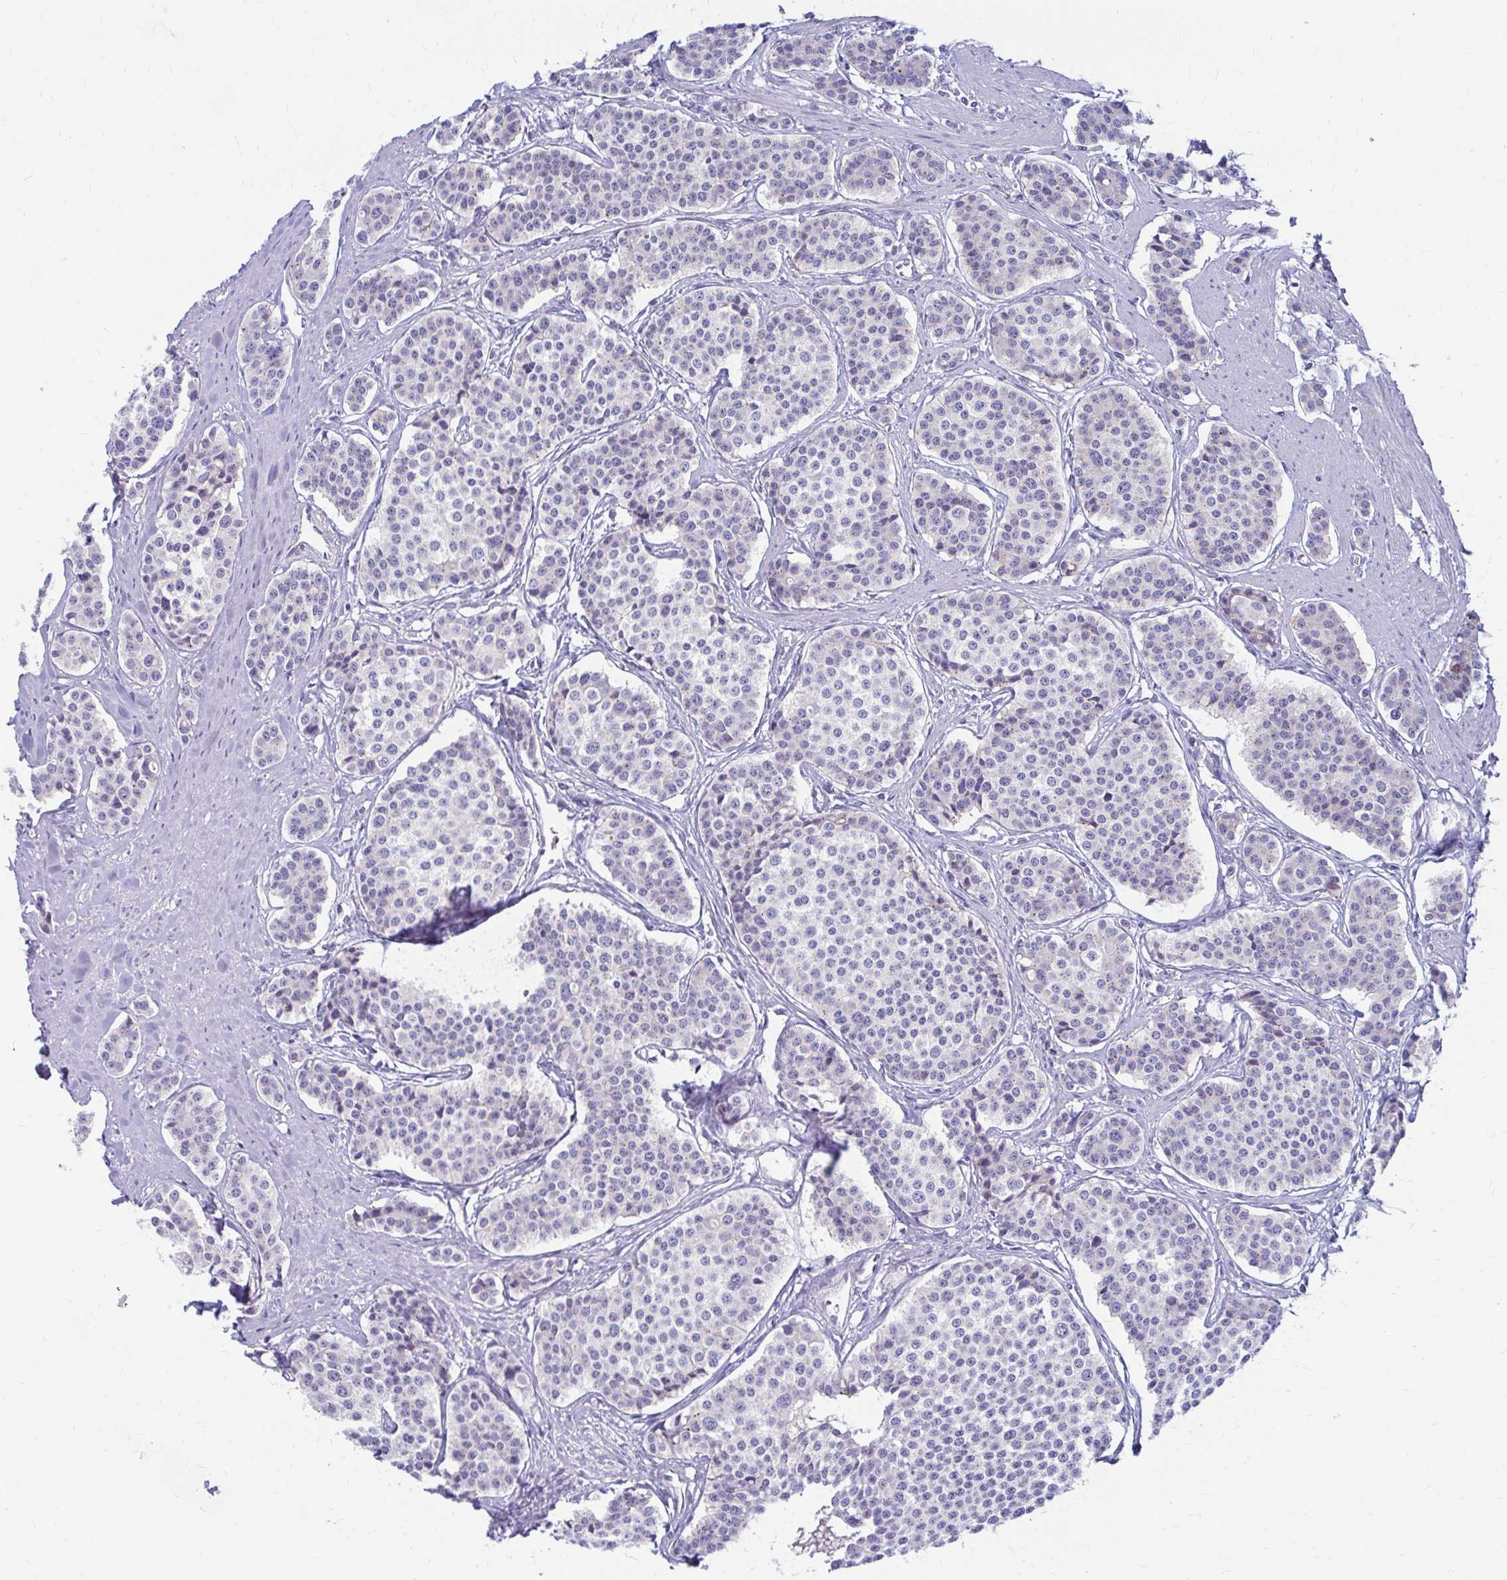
{"staining": {"intensity": "negative", "quantity": "none", "location": "none"}, "tissue": "carcinoid", "cell_type": "Tumor cells", "image_type": "cancer", "snomed": [{"axis": "morphology", "description": "Carcinoid, malignant, NOS"}, {"axis": "topography", "description": "Small intestine"}], "caption": "An image of carcinoid (malignant) stained for a protein displays no brown staining in tumor cells. (Brightfield microscopy of DAB immunohistochemistry (IHC) at high magnification).", "gene": "RADIL", "patient": {"sex": "male", "age": 60}}